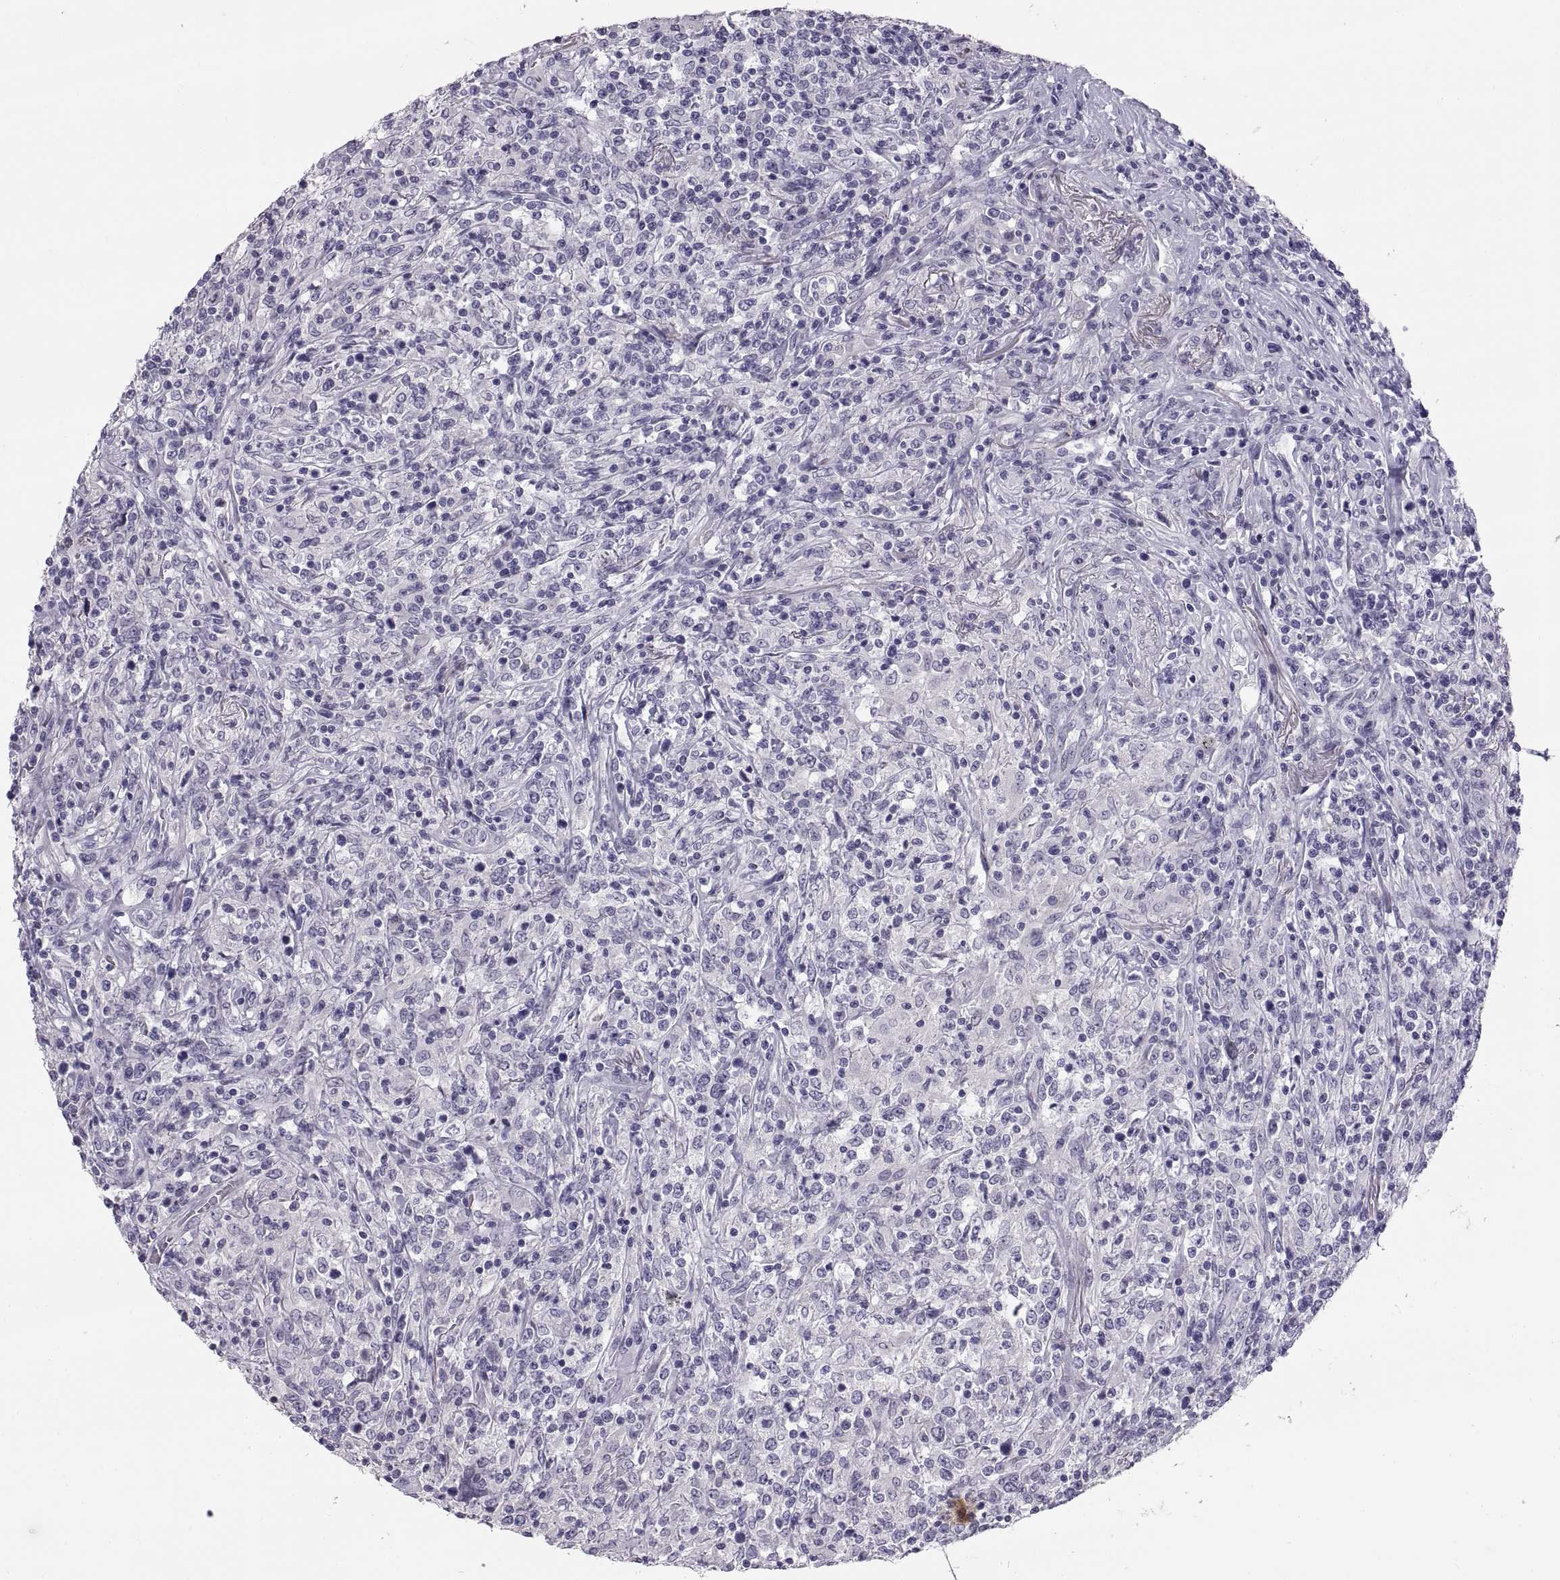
{"staining": {"intensity": "negative", "quantity": "none", "location": "none"}, "tissue": "lymphoma", "cell_type": "Tumor cells", "image_type": "cancer", "snomed": [{"axis": "morphology", "description": "Malignant lymphoma, non-Hodgkin's type, High grade"}, {"axis": "topography", "description": "Lung"}], "caption": "Immunohistochemical staining of high-grade malignant lymphoma, non-Hodgkin's type demonstrates no significant expression in tumor cells. (Stains: DAB immunohistochemistry with hematoxylin counter stain, Microscopy: brightfield microscopy at high magnification).", "gene": "PTN", "patient": {"sex": "male", "age": 79}}